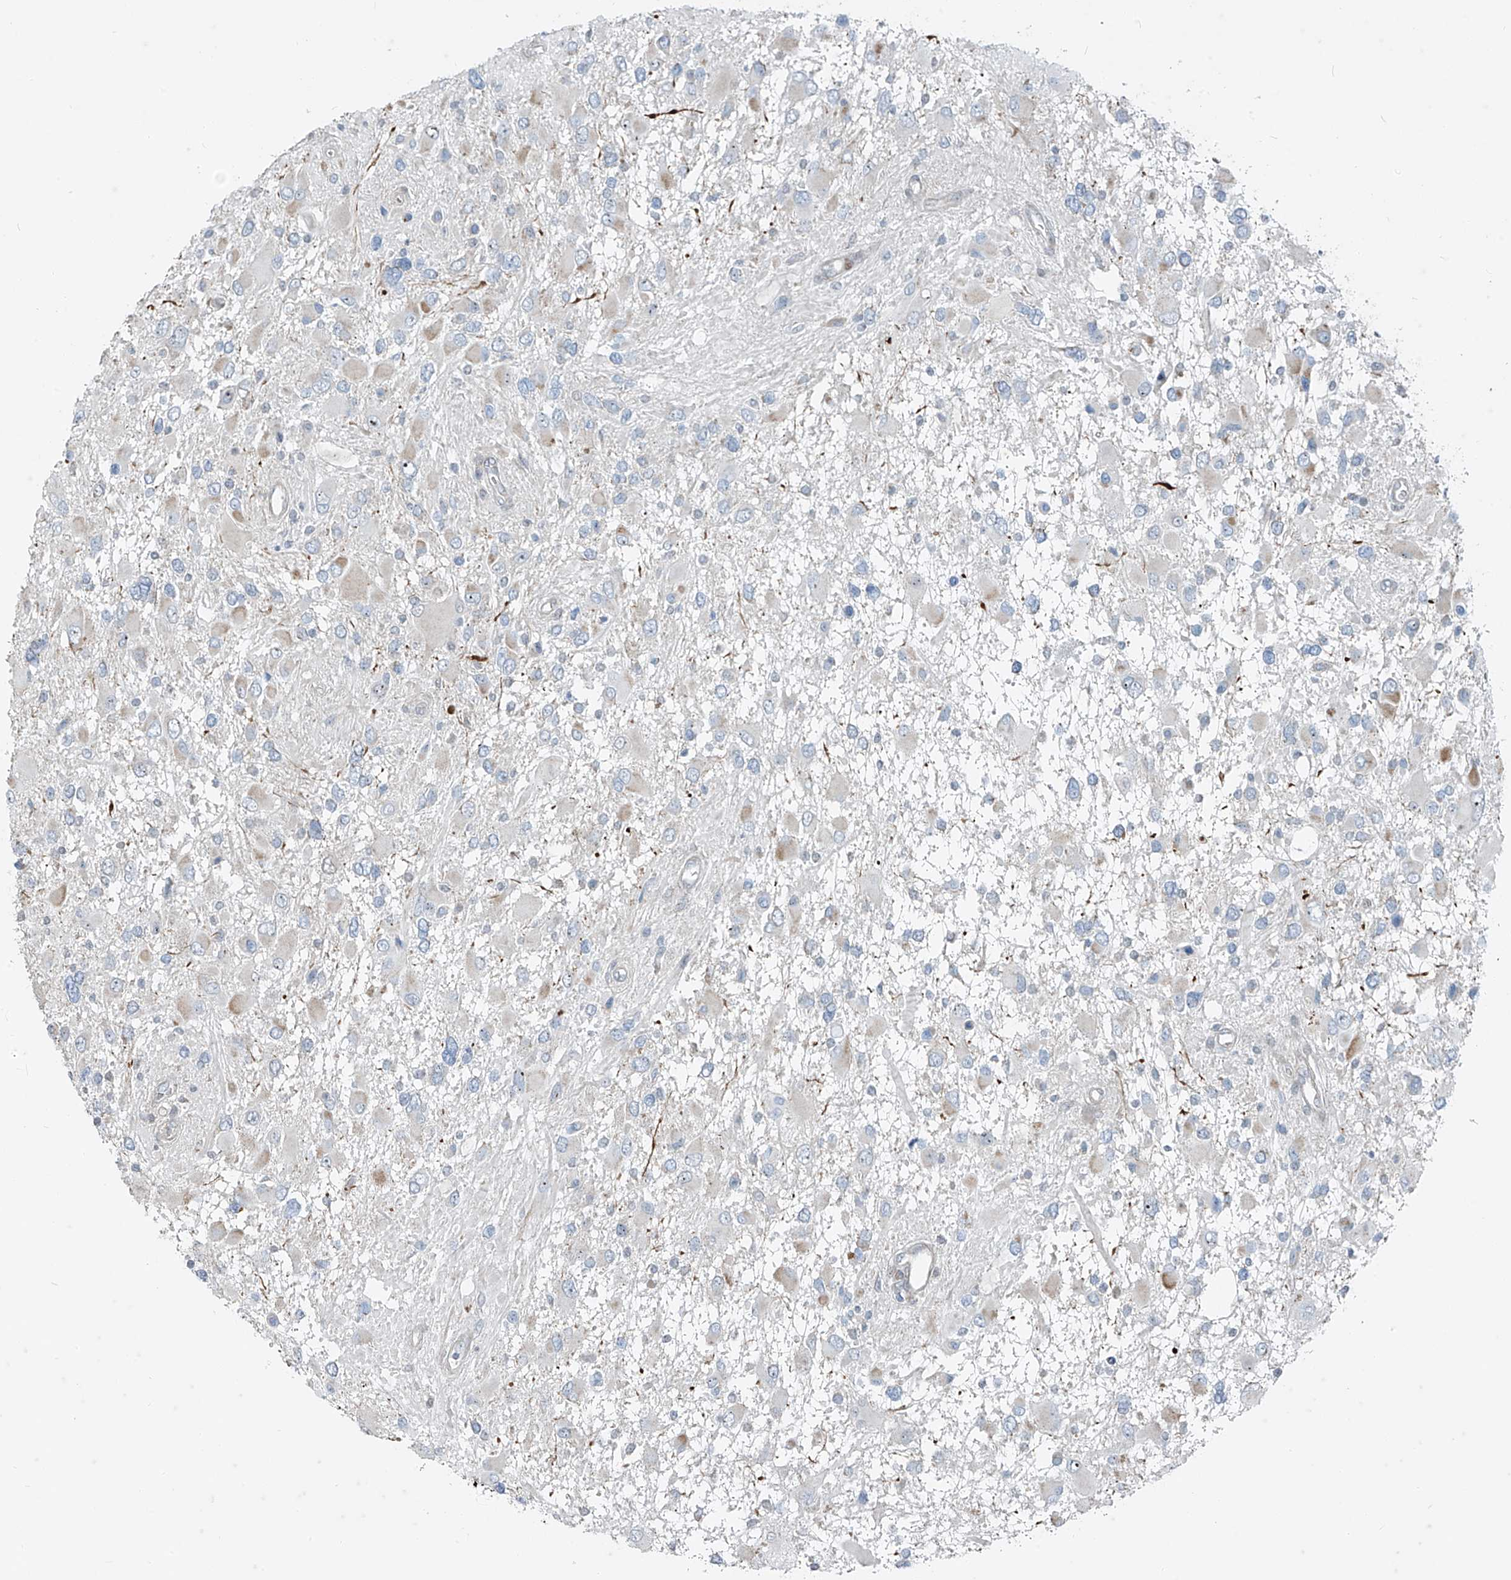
{"staining": {"intensity": "negative", "quantity": "none", "location": "none"}, "tissue": "glioma", "cell_type": "Tumor cells", "image_type": "cancer", "snomed": [{"axis": "morphology", "description": "Glioma, malignant, High grade"}, {"axis": "topography", "description": "Brain"}], "caption": "Immunohistochemical staining of human high-grade glioma (malignant) reveals no significant expression in tumor cells.", "gene": "PPCS", "patient": {"sex": "male", "age": 53}}